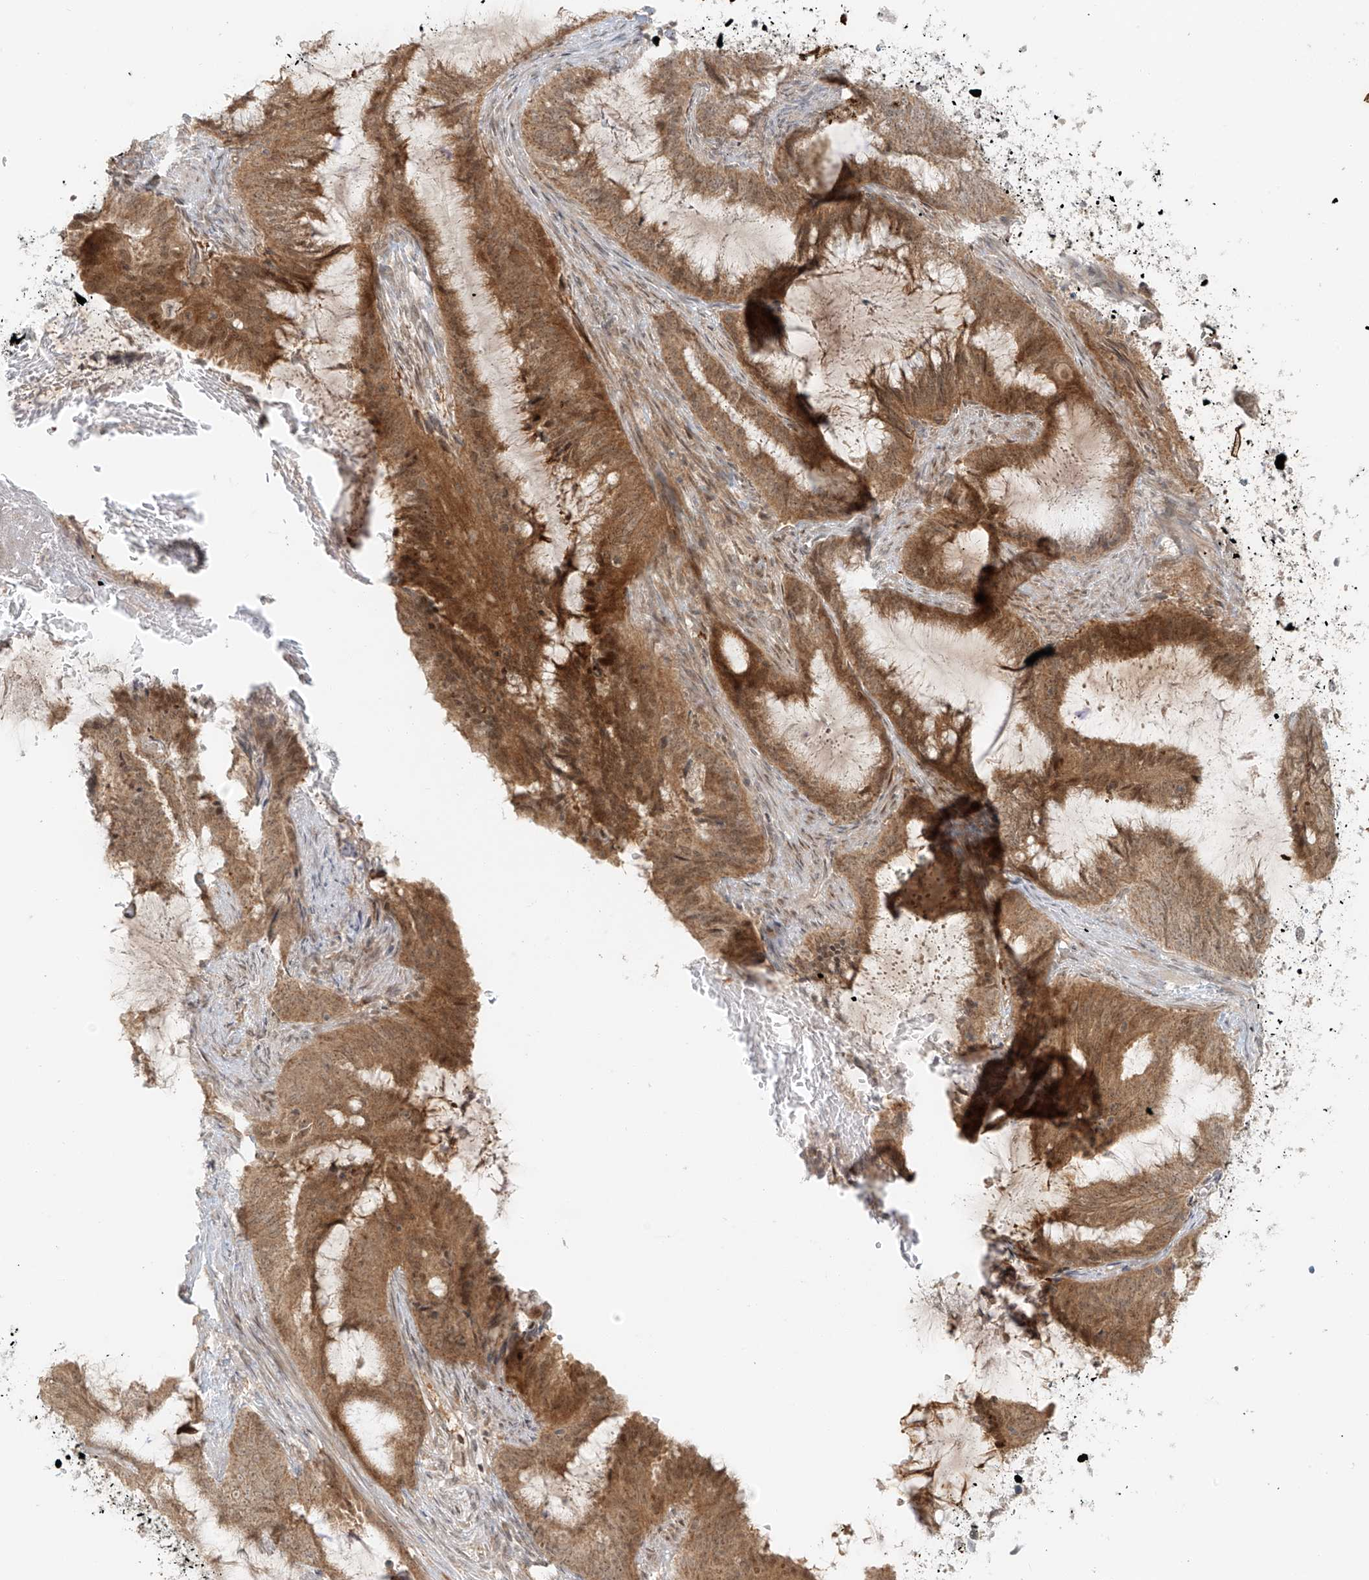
{"staining": {"intensity": "moderate", "quantity": ">75%", "location": "cytoplasmic/membranous"}, "tissue": "endometrial cancer", "cell_type": "Tumor cells", "image_type": "cancer", "snomed": [{"axis": "morphology", "description": "Adenocarcinoma, NOS"}, {"axis": "topography", "description": "Endometrium"}], "caption": "An image showing moderate cytoplasmic/membranous positivity in approximately >75% of tumor cells in endometrial cancer (adenocarcinoma), as visualized by brown immunohistochemical staining.", "gene": "MIPEP", "patient": {"sex": "female", "age": 51}}